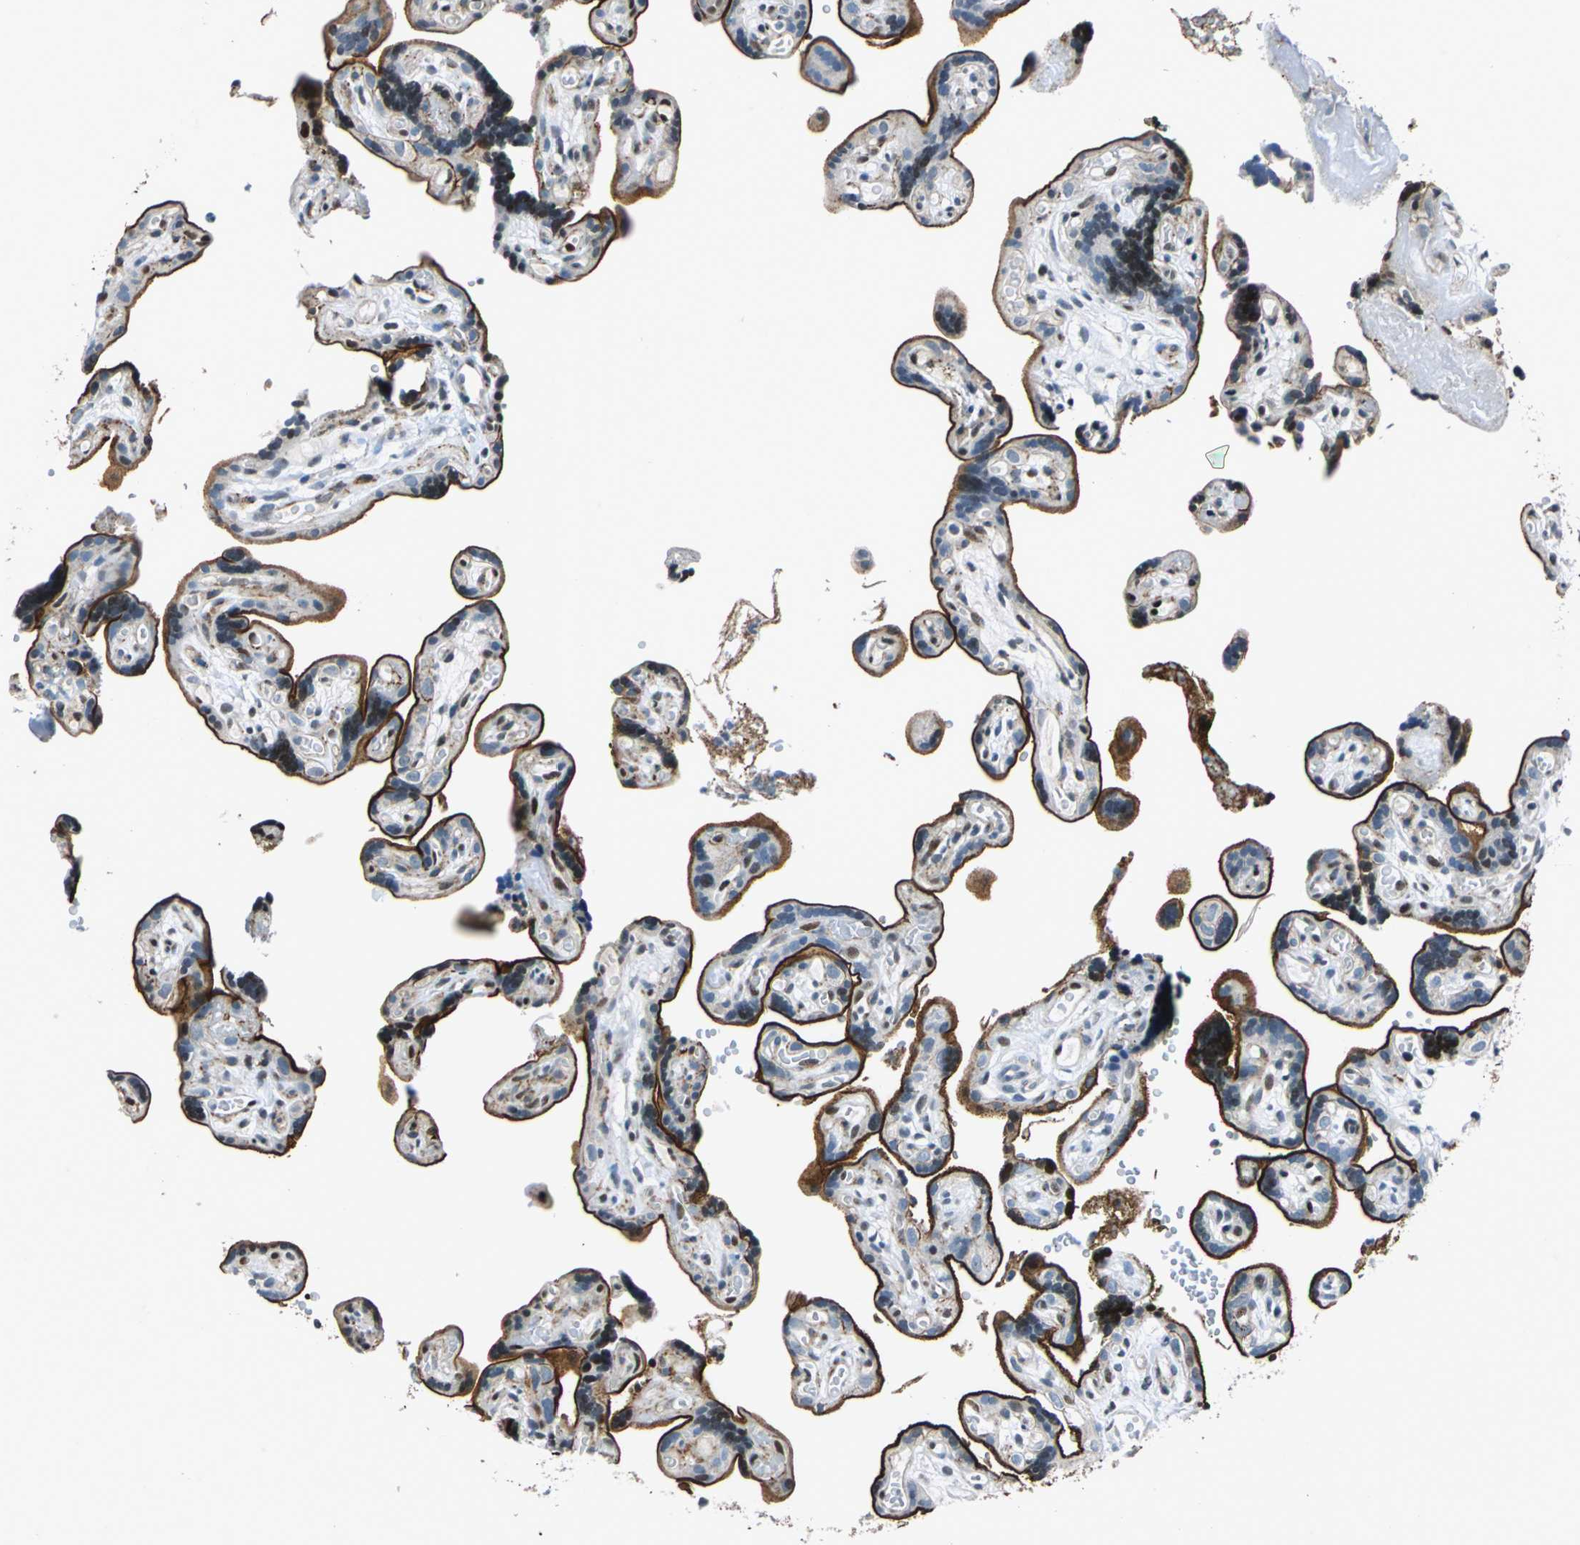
{"staining": {"intensity": "moderate", "quantity": "<25%", "location": "cytoplasmic/membranous,nuclear"}, "tissue": "placenta", "cell_type": "Decidual cells", "image_type": "normal", "snomed": [{"axis": "morphology", "description": "Normal tissue, NOS"}, {"axis": "topography", "description": "Placenta"}], "caption": "This micrograph reveals IHC staining of unremarkable human placenta, with low moderate cytoplasmic/membranous,nuclear positivity in approximately <25% of decidual cells.", "gene": "HCFC2", "patient": {"sex": "female", "age": 30}}